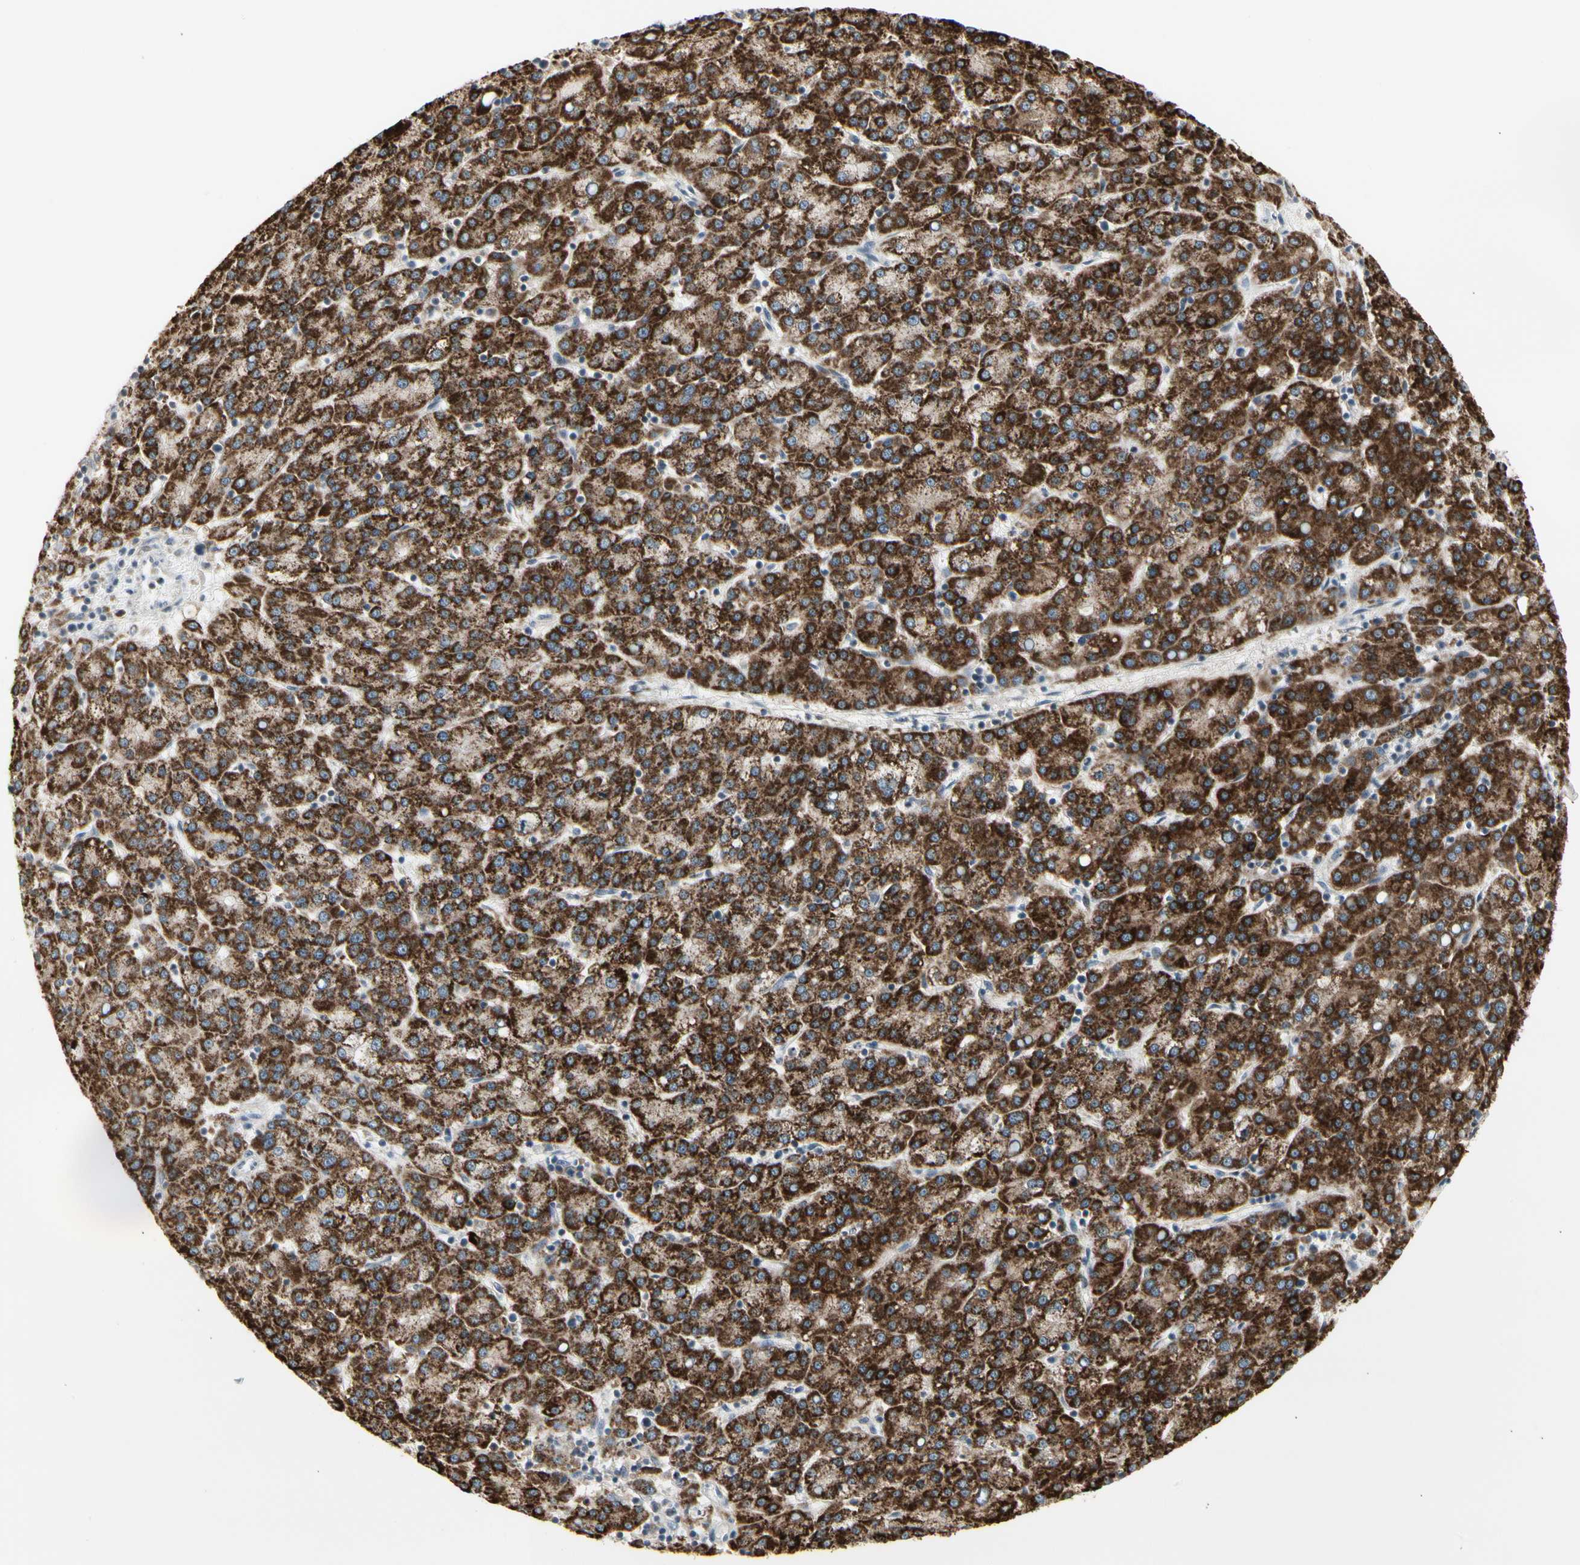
{"staining": {"intensity": "strong", "quantity": ">75%", "location": "cytoplasmic/membranous"}, "tissue": "liver cancer", "cell_type": "Tumor cells", "image_type": "cancer", "snomed": [{"axis": "morphology", "description": "Carcinoma, Hepatocellular, NOS"}, {"axis": "topography", "description": "Liver"}], "caption": "Strong cytoplasmic/membranous expression for a protein is appreciated in about >75% of tumor cells of liver cancer (hepatocellular carcinoma) using immunohistochemistry (IHC).", "gene": "TMEM176A", "patient": {"sex": "female", "age": 58}}